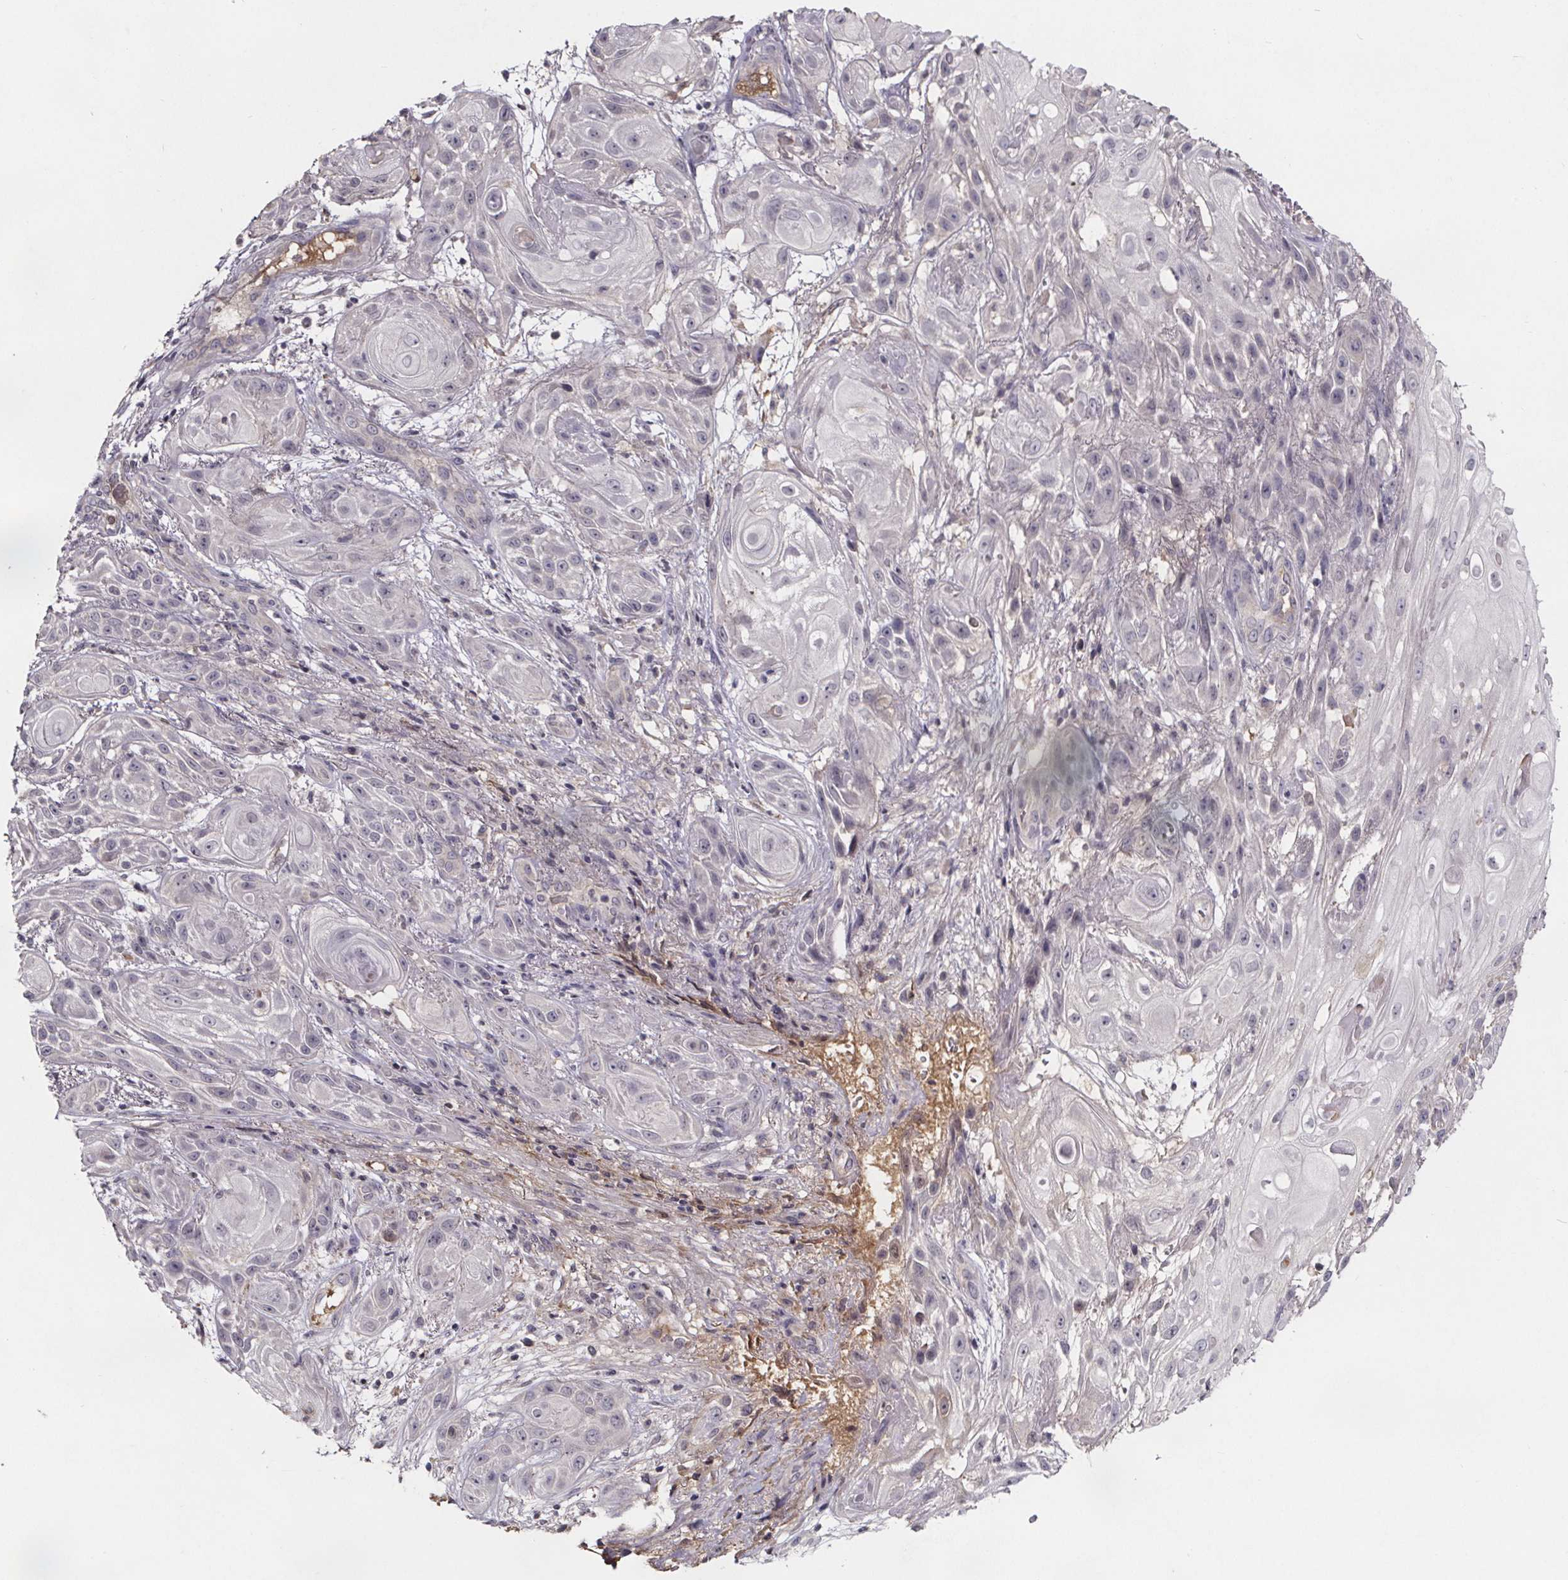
{"staining": {"intensity": "negative", "quantity": "none", "location": "none"}, "tissue": "skin cancer", "cell_type": "Tumor cells", "image_type": "cancer", "snomed": [{"axis": "morphology", "description": "Squamous cell carcinoma, NOS"}, {"axis": "topography", "description": "Skin"}], "caption": "Histopathology image shows no significant protein expression in tumor cells of skin squamous cell carcinoma.", "gene": "NPHP4", "patient": {"sex": "male", "age": 62}}